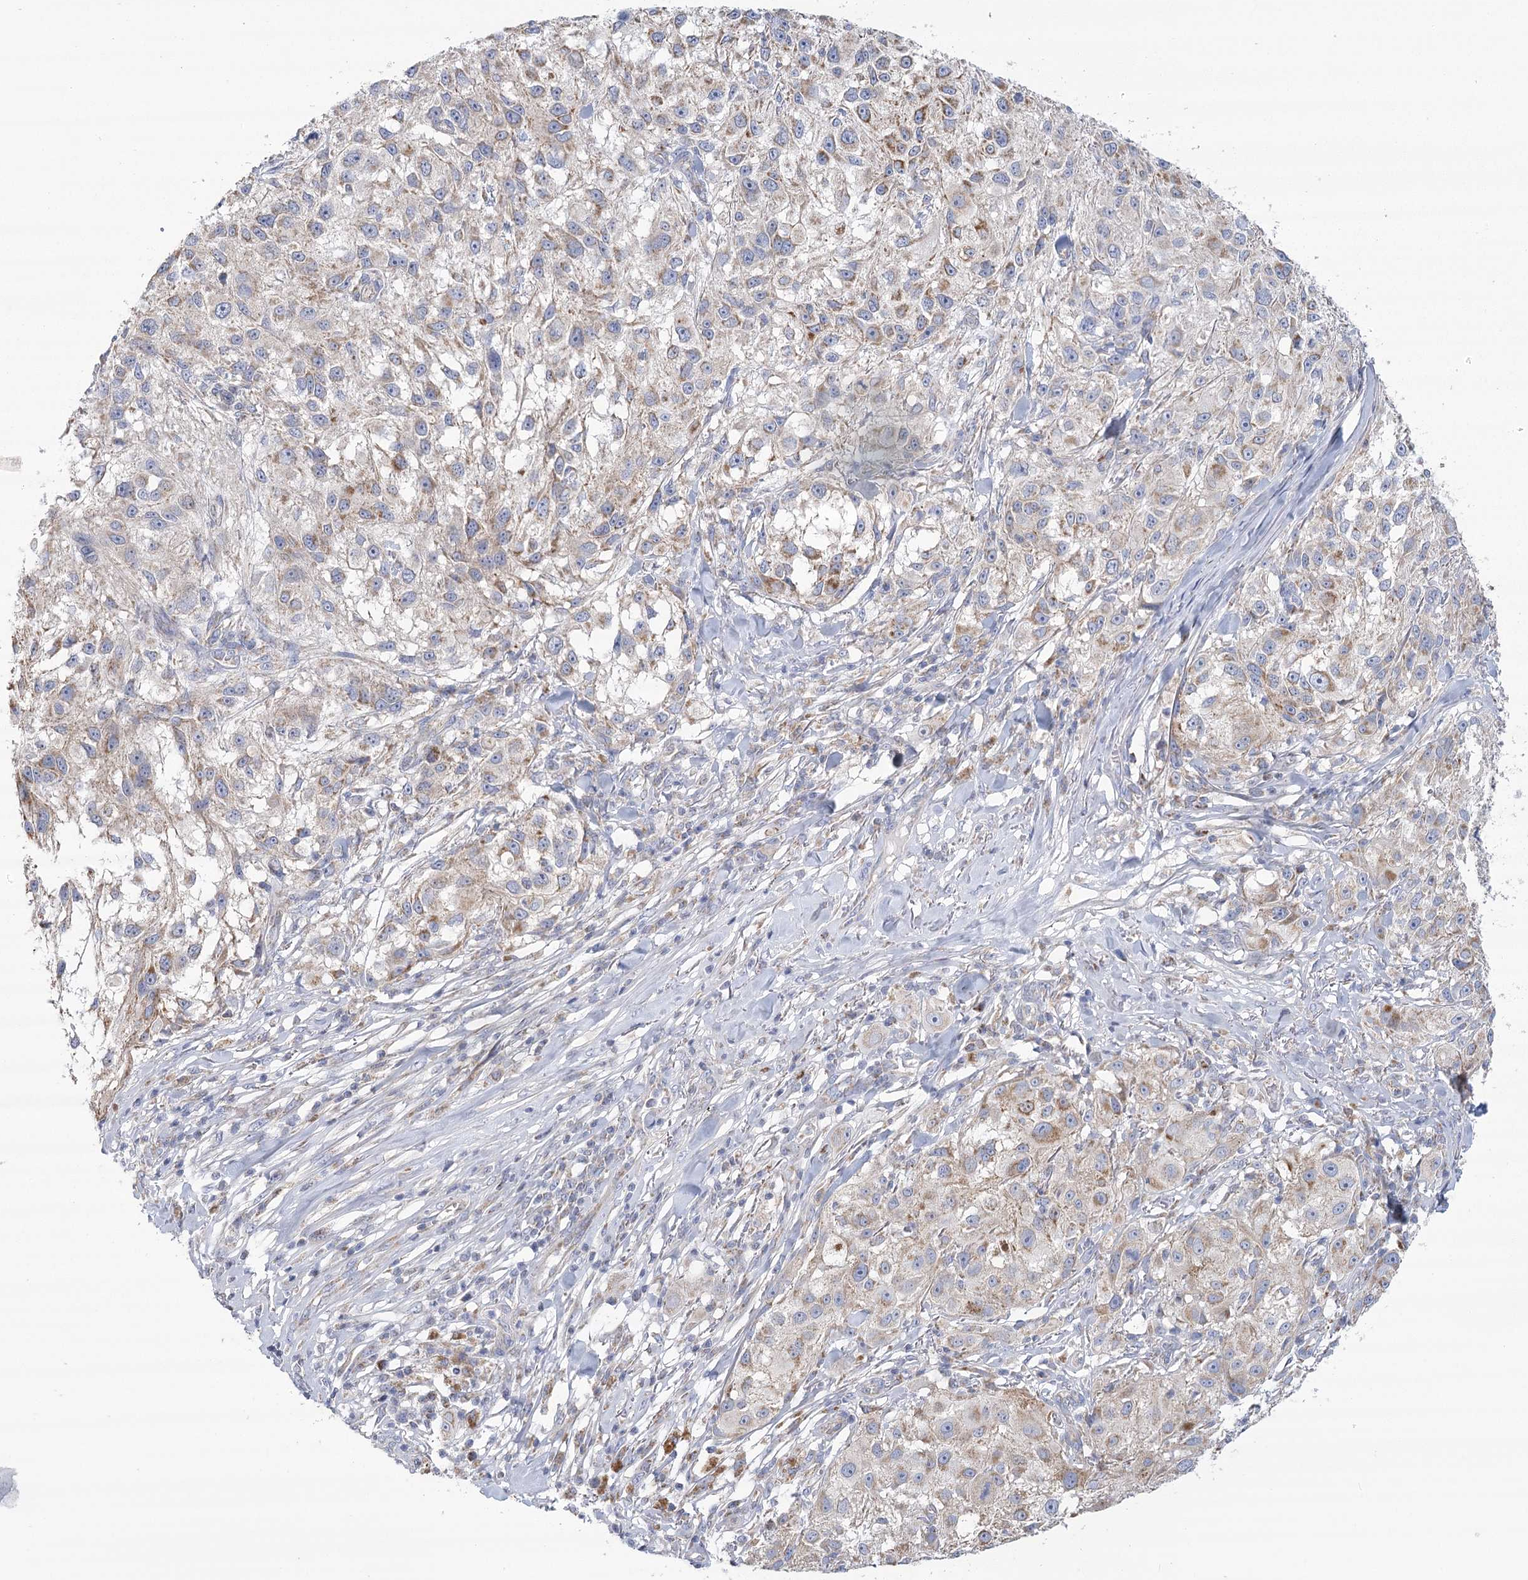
{"staining": {"intensity": "moderate", "quantity": "<25%", "location": "cytoplasmic/membranous"}, "tissue": "melanoma", "cell_type": "Tumor cells", "image_type": "cancer", "snomed": [{"axis": "morphology", "description": "Necrosis, NOS"}, {"axis": "morphology", "description": "Malignant melanoma, NOS"}, {"axis": "topography", "description": "Skin"}], "caption": "Malignant melanoma was stained to show a protein in brown. There is low levels of moderate cytoplasmic/membranous staining in about <25% of tumor cells.", "gene": "SNX7", "patient": {"sex": "female", "age": 87}}